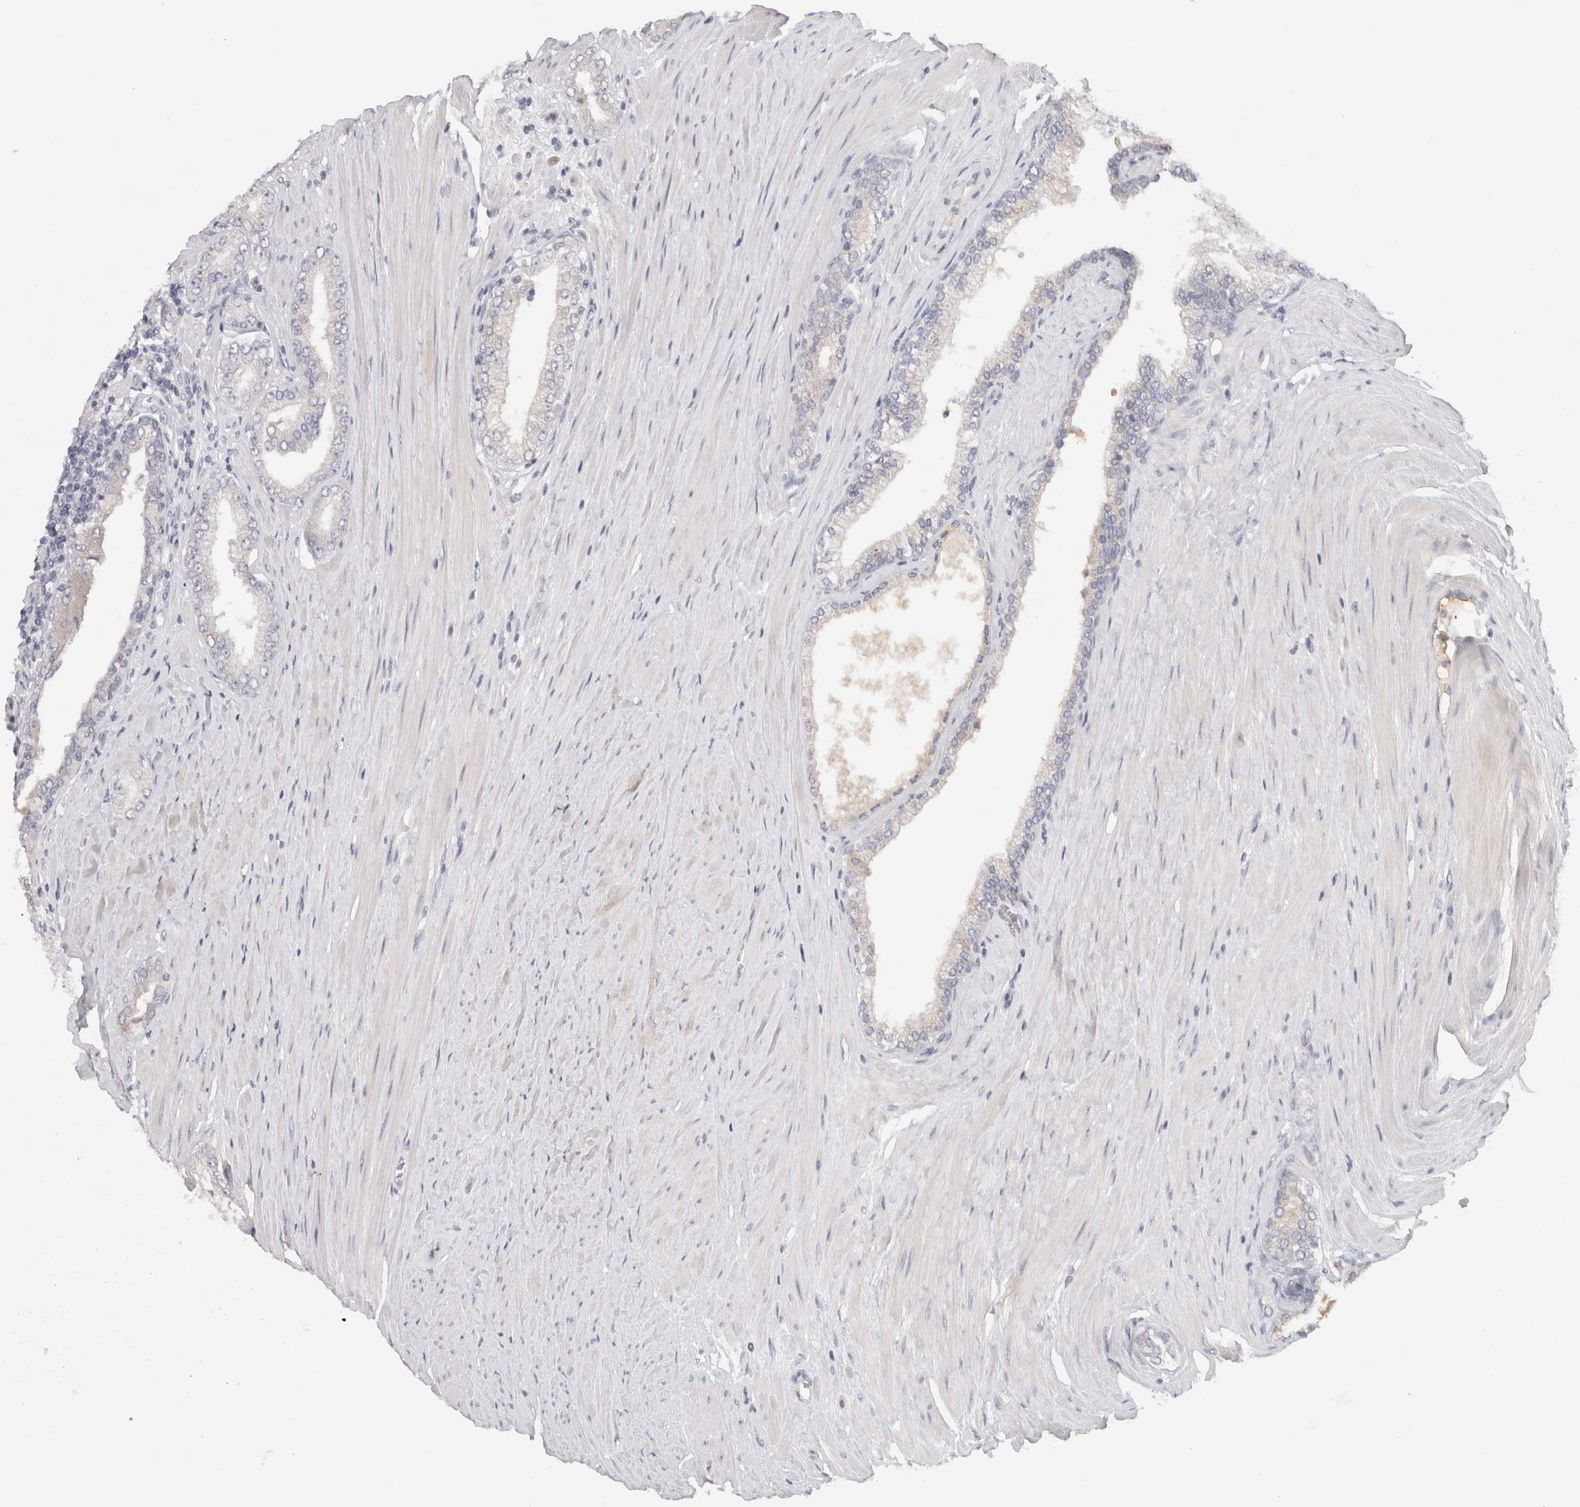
{"staining": {"intensity": "negative", "quantity": "none", "location": "none"}, "tissue": "prostate cancer", "cell_type": "Tumor cells", "image_type": "cancer", "snomed": [{"axis": "morphology", "description": "Adenocarcinoma, Low grade"}, {"axis": "topography", "description": "Prostate"}], "caption": "IHC photomicrograph of neoplastic tissue: human prostate cancer (low-grade adenocarcinoma) stained with DAB displays no significant protein expression in tumor cells. (DAB (3,3'-diaminobenzidine) immunohistochemistry with hematoxylin counter stain).", "gene": "STK31", "patient": {"sex": "male", "age": 62}}